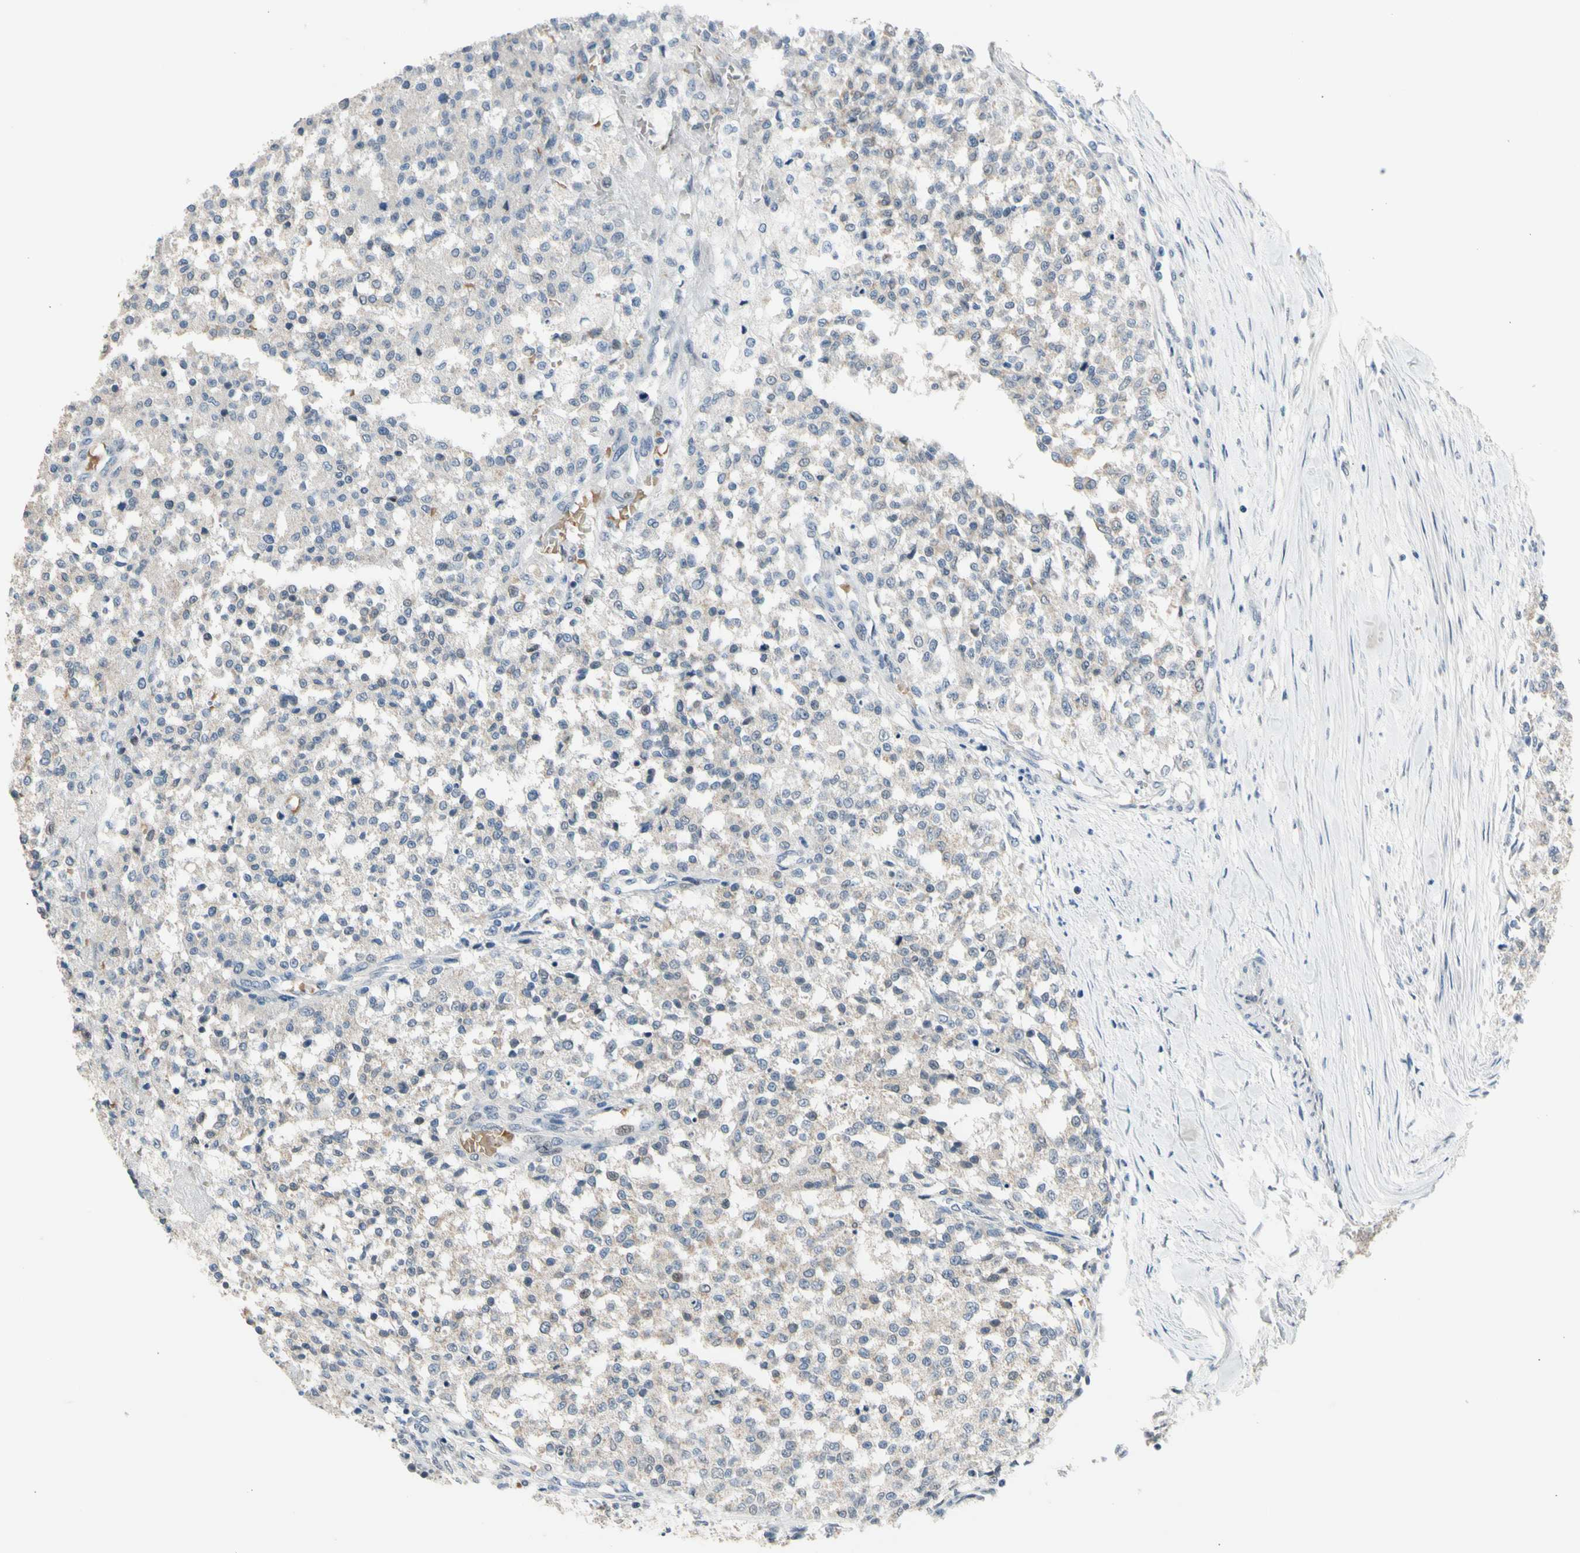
{"staining": {"intensity": "weak", "quantity": "<25%", "location": "nuclear"}, "tissue": "testis cancer", "cell_type": "Tumor cells", "image_type": "cancer", "snomed": [{"axis": "morphology", "description": "Seminoma, NOS"}, {"axis": "topography", "description": "Testis"}], "caption": "Immunohistochemistry (IHC) image of neoplastic tissue: human testis cancer stained with DAB (3,3'-diaminobenzidine) exhibits no significant protein positivity in tumor cells.", "gene": "ZNF184", "patient": {"sex": "male", "age": 59}}